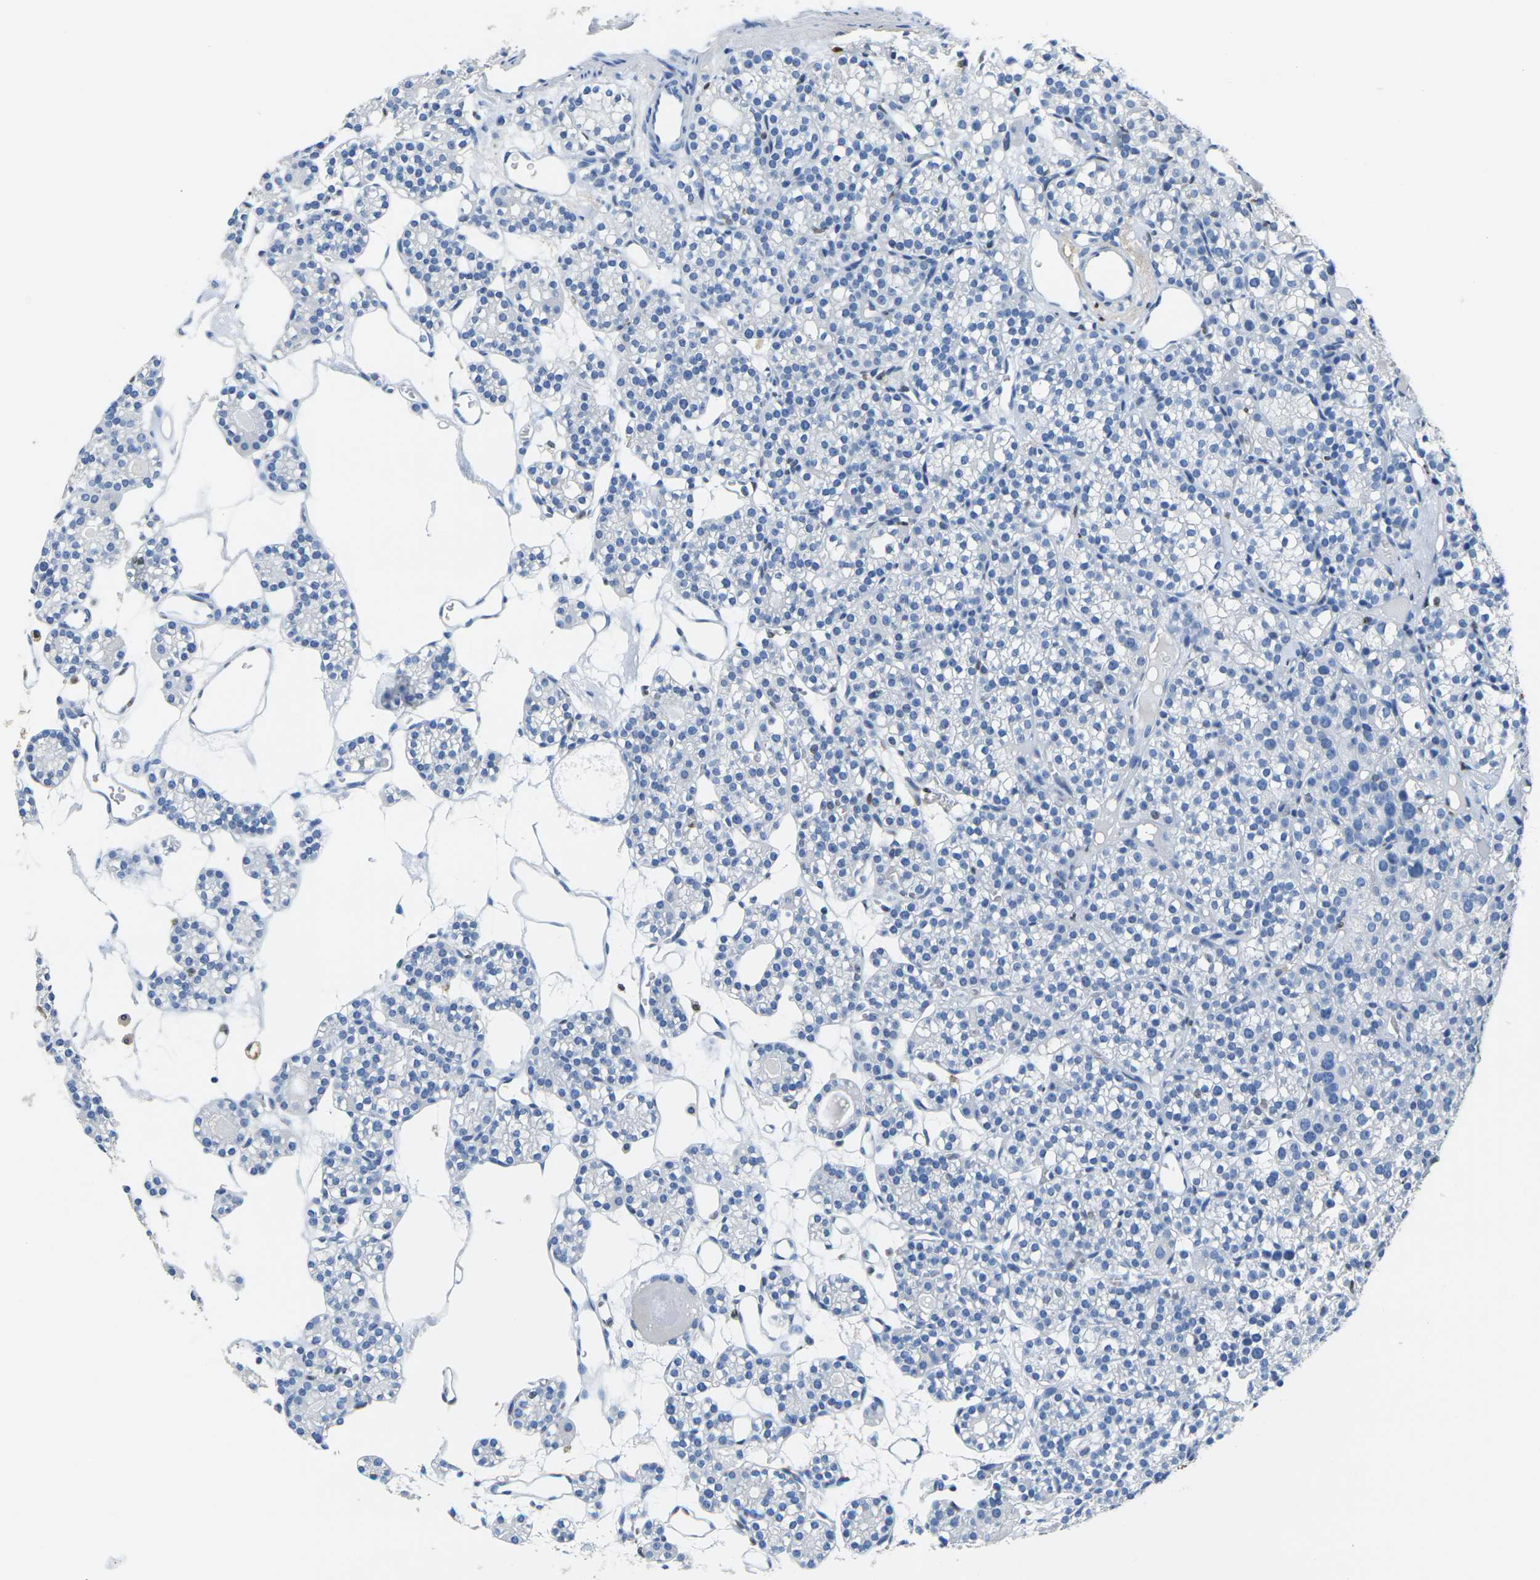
{"staining": {"intensity": "strong", "quantity": "<25%", "location": "nuclear"}, "tissue": "parathyroid gland", "cell_type": "Glandular cells", "image_type": "normal", "snomed": [{"axis": "morphology", "description": "Normal tissue, NOS"}, {"axis": "topography", "description": "Parathyroid gland"}], "caption": "Immunohistochemical staining of unremarkable parathyroid gland reveals <25% levels of strong nuclear protein positivity in about <25% of glandular cells.", "gene": "DRAXIN", "patient": {"sex": "female", "age": 64}}